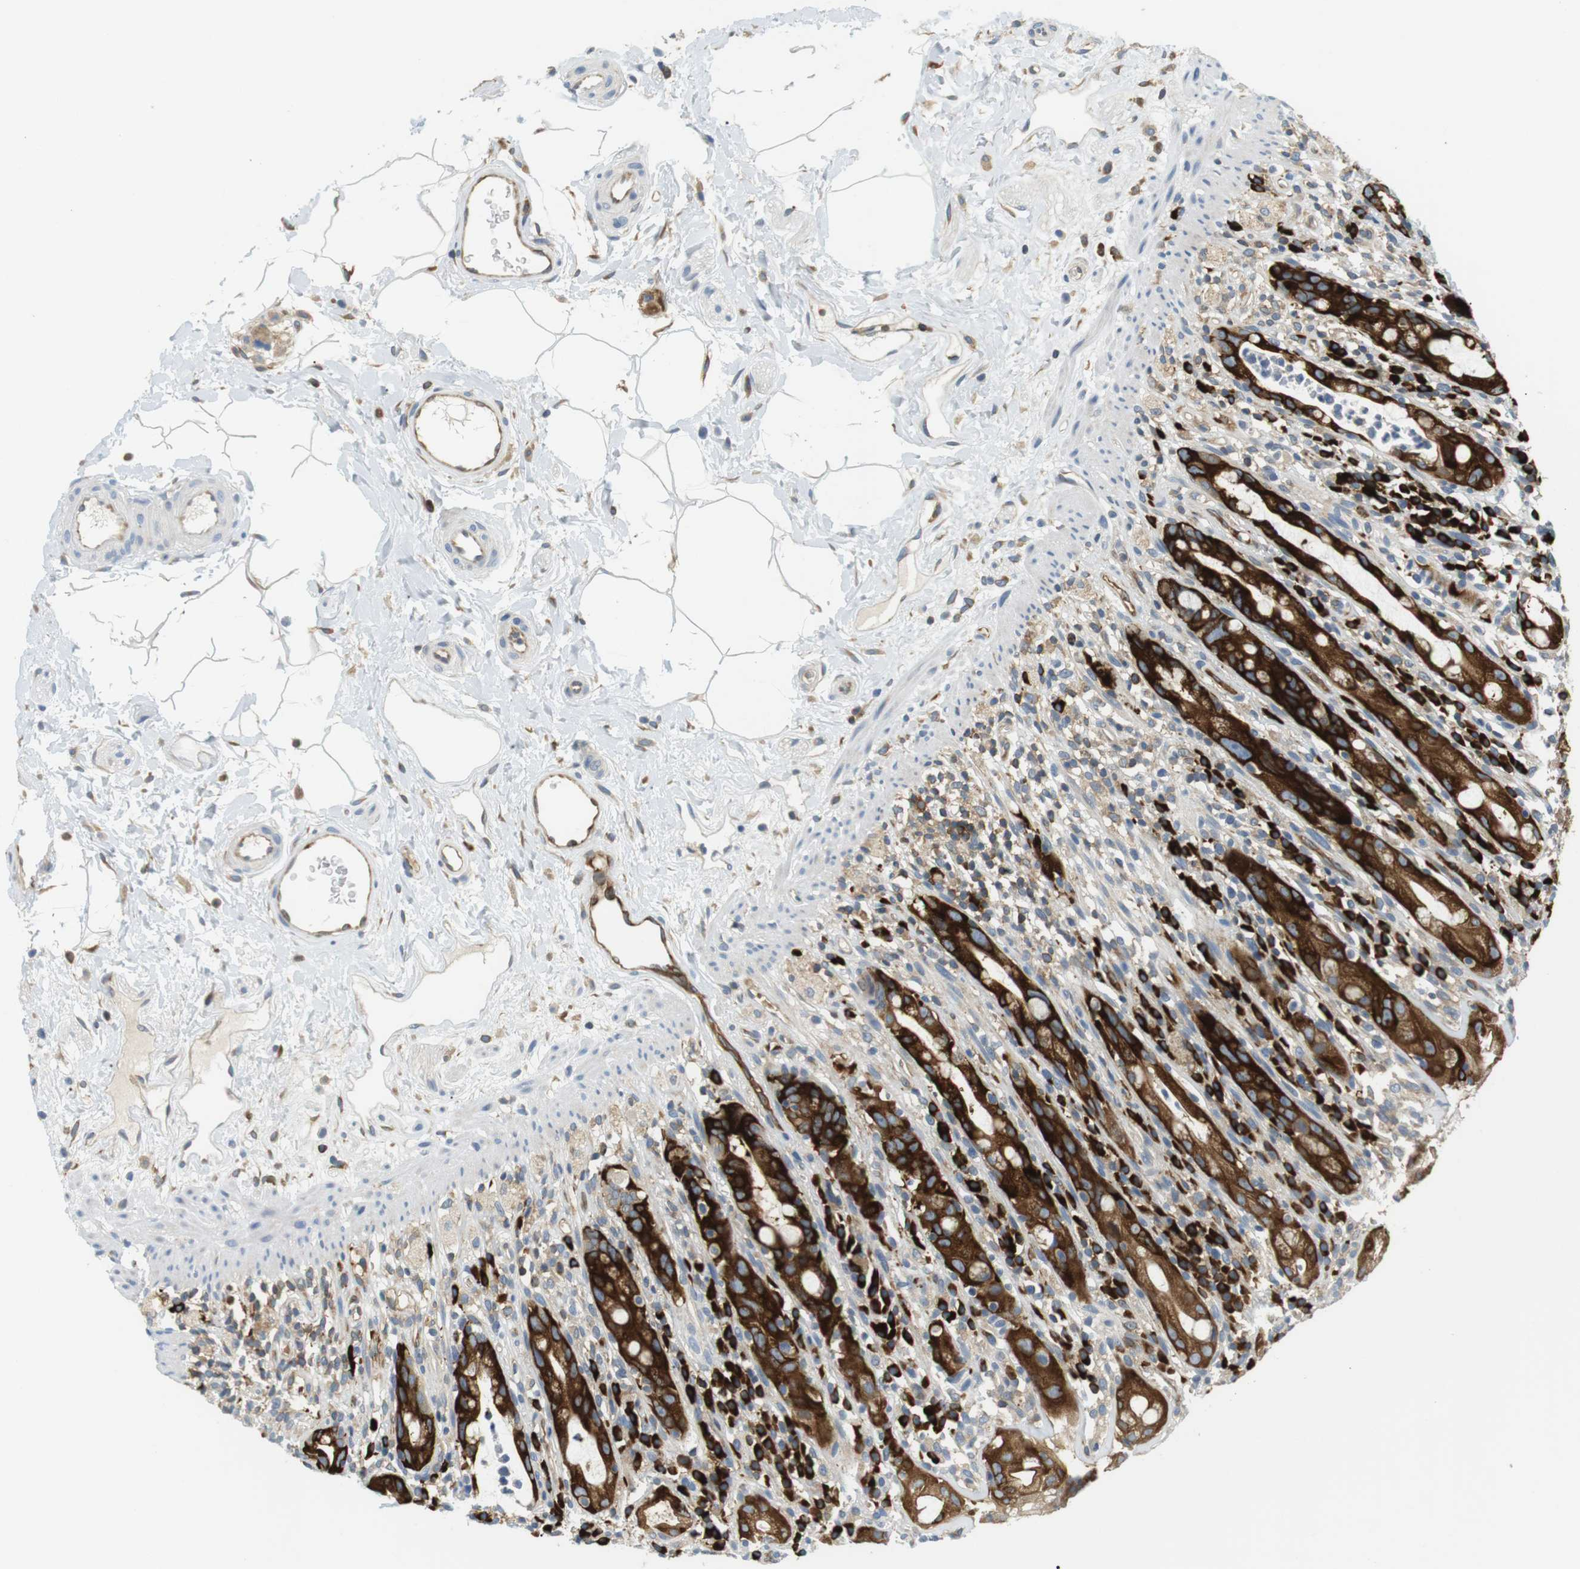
{"staining": {"intensity": "strong", "quantity": ">75%", "location": "cytoplasmic/membranous"}, "tissue": "rectum", "cell_type": "Glandular cells", "image_type": "normal", "snomed": [{"axis": "morphology", "description": "Normal tissue, NOS"}, {"axis": "topography", "description": "Rectum"}], "caption": "Immunohistochemistry (IHC) image of unremarkable rectum stained for a protein (brown), which reveals high levels of strong cytoplasmic/membranous expression in about >75% of glandular cells.", "gene": "TMEM200A", "patient": {"sex": "male", "age": 44}}